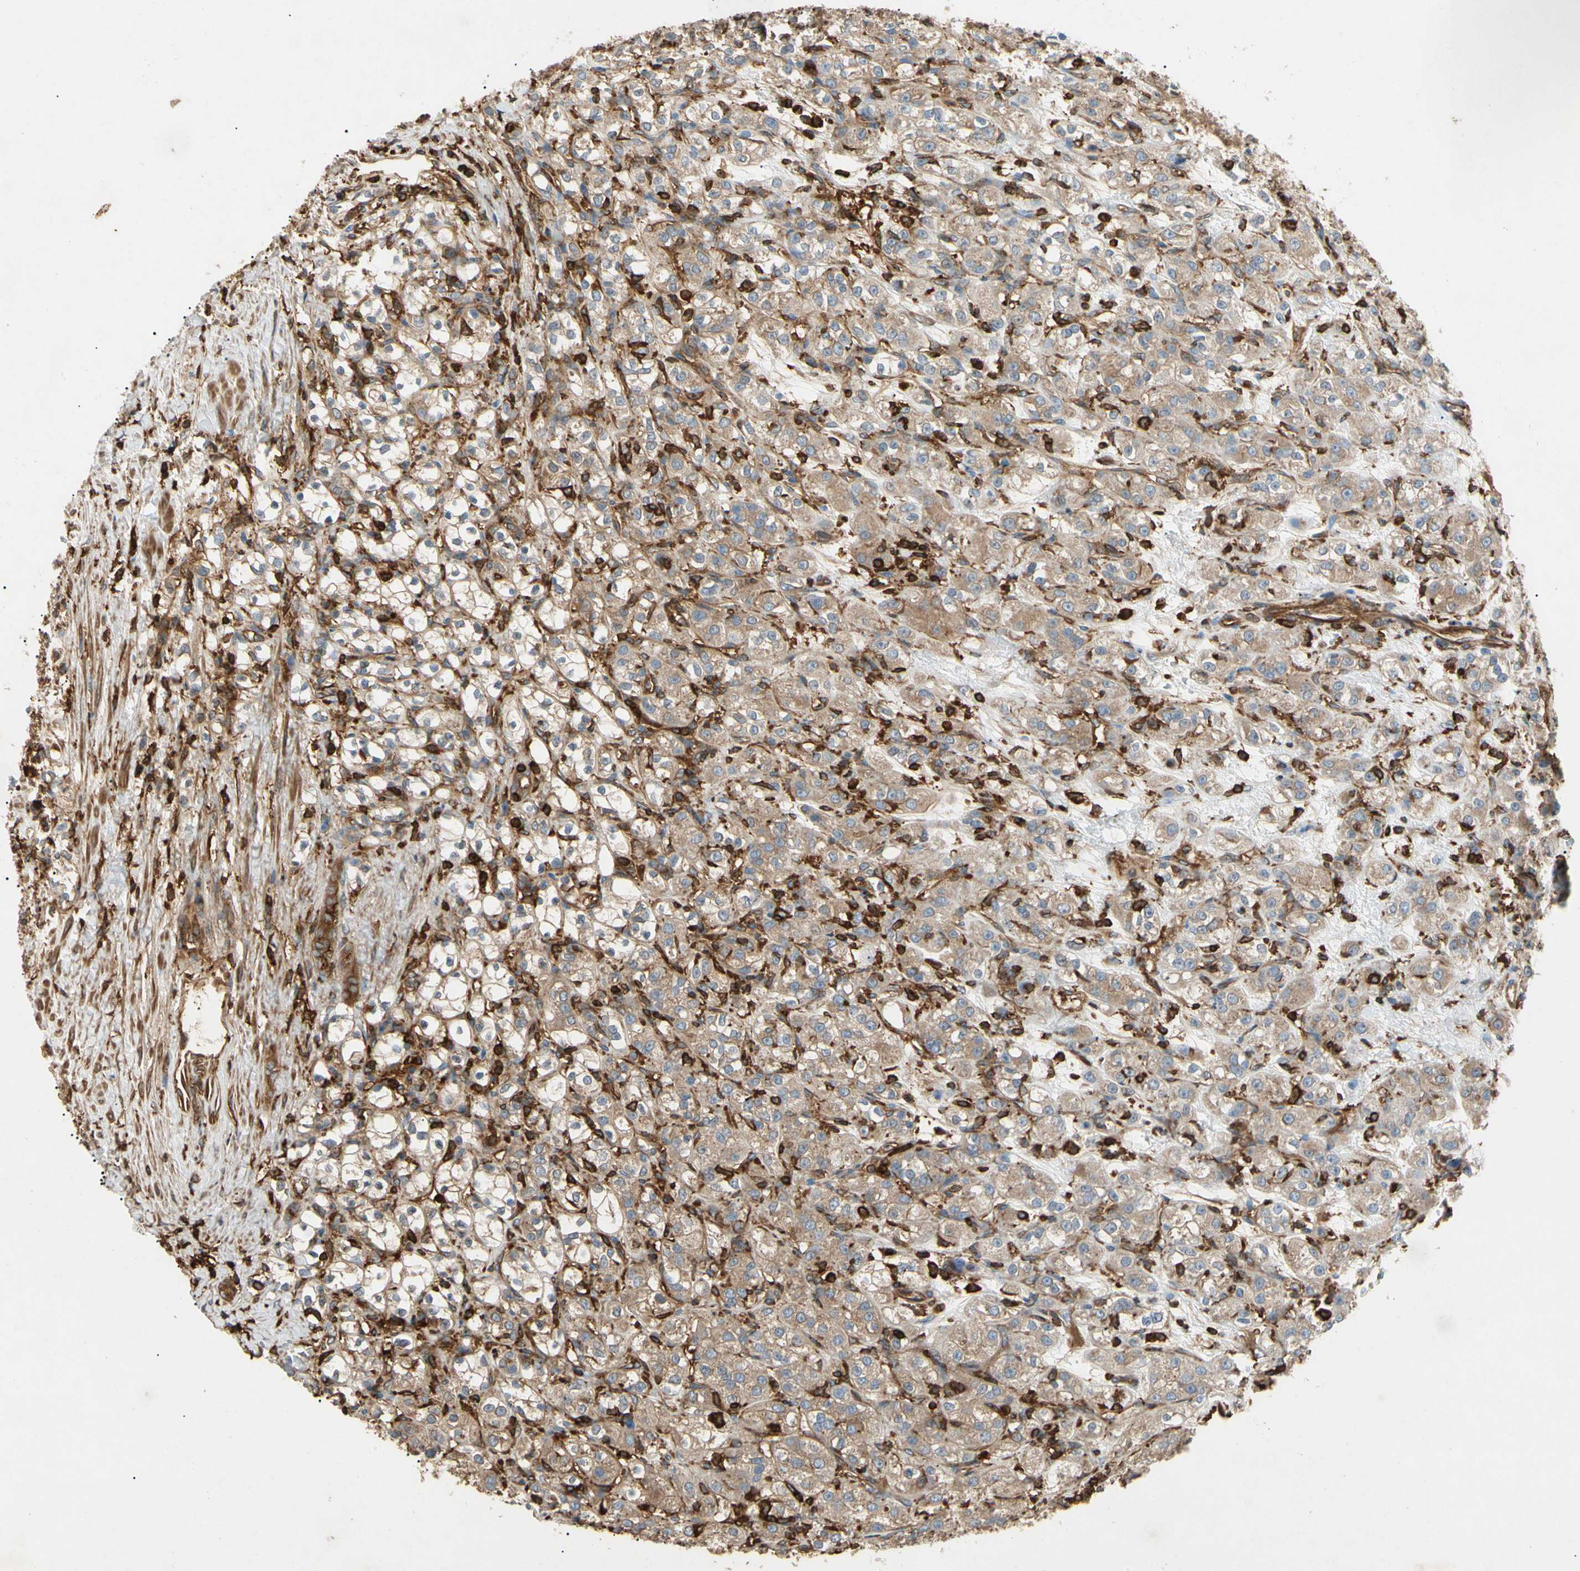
{"staining": {"intensity": "moderate", "quantity": ">75%", "location": "cytoplasmic/membranous"}, "tissue": "renal cancer", "cell_type": "Tumor cells", "image_type": "cancer", "snomed": [{"axis": "morphology", "description": "Normal tissue, NOS"}, {"axis": "morphology", "description": "Adenocarcinoma, NOS"}, {"axis": "topography", "description": "Kidney"}], "caption": "Protein expression analysis of renal cancer reveals moderate cytoplasmic/membranous positivity in about >75% of tumor cells. The staining is performed using DAB brown chromogen to label protein expression. The nuclei are counter-stained blue using hematoxylin.", "gene": "ARPC2", "patient": {"sex": "male", "age": 61}}